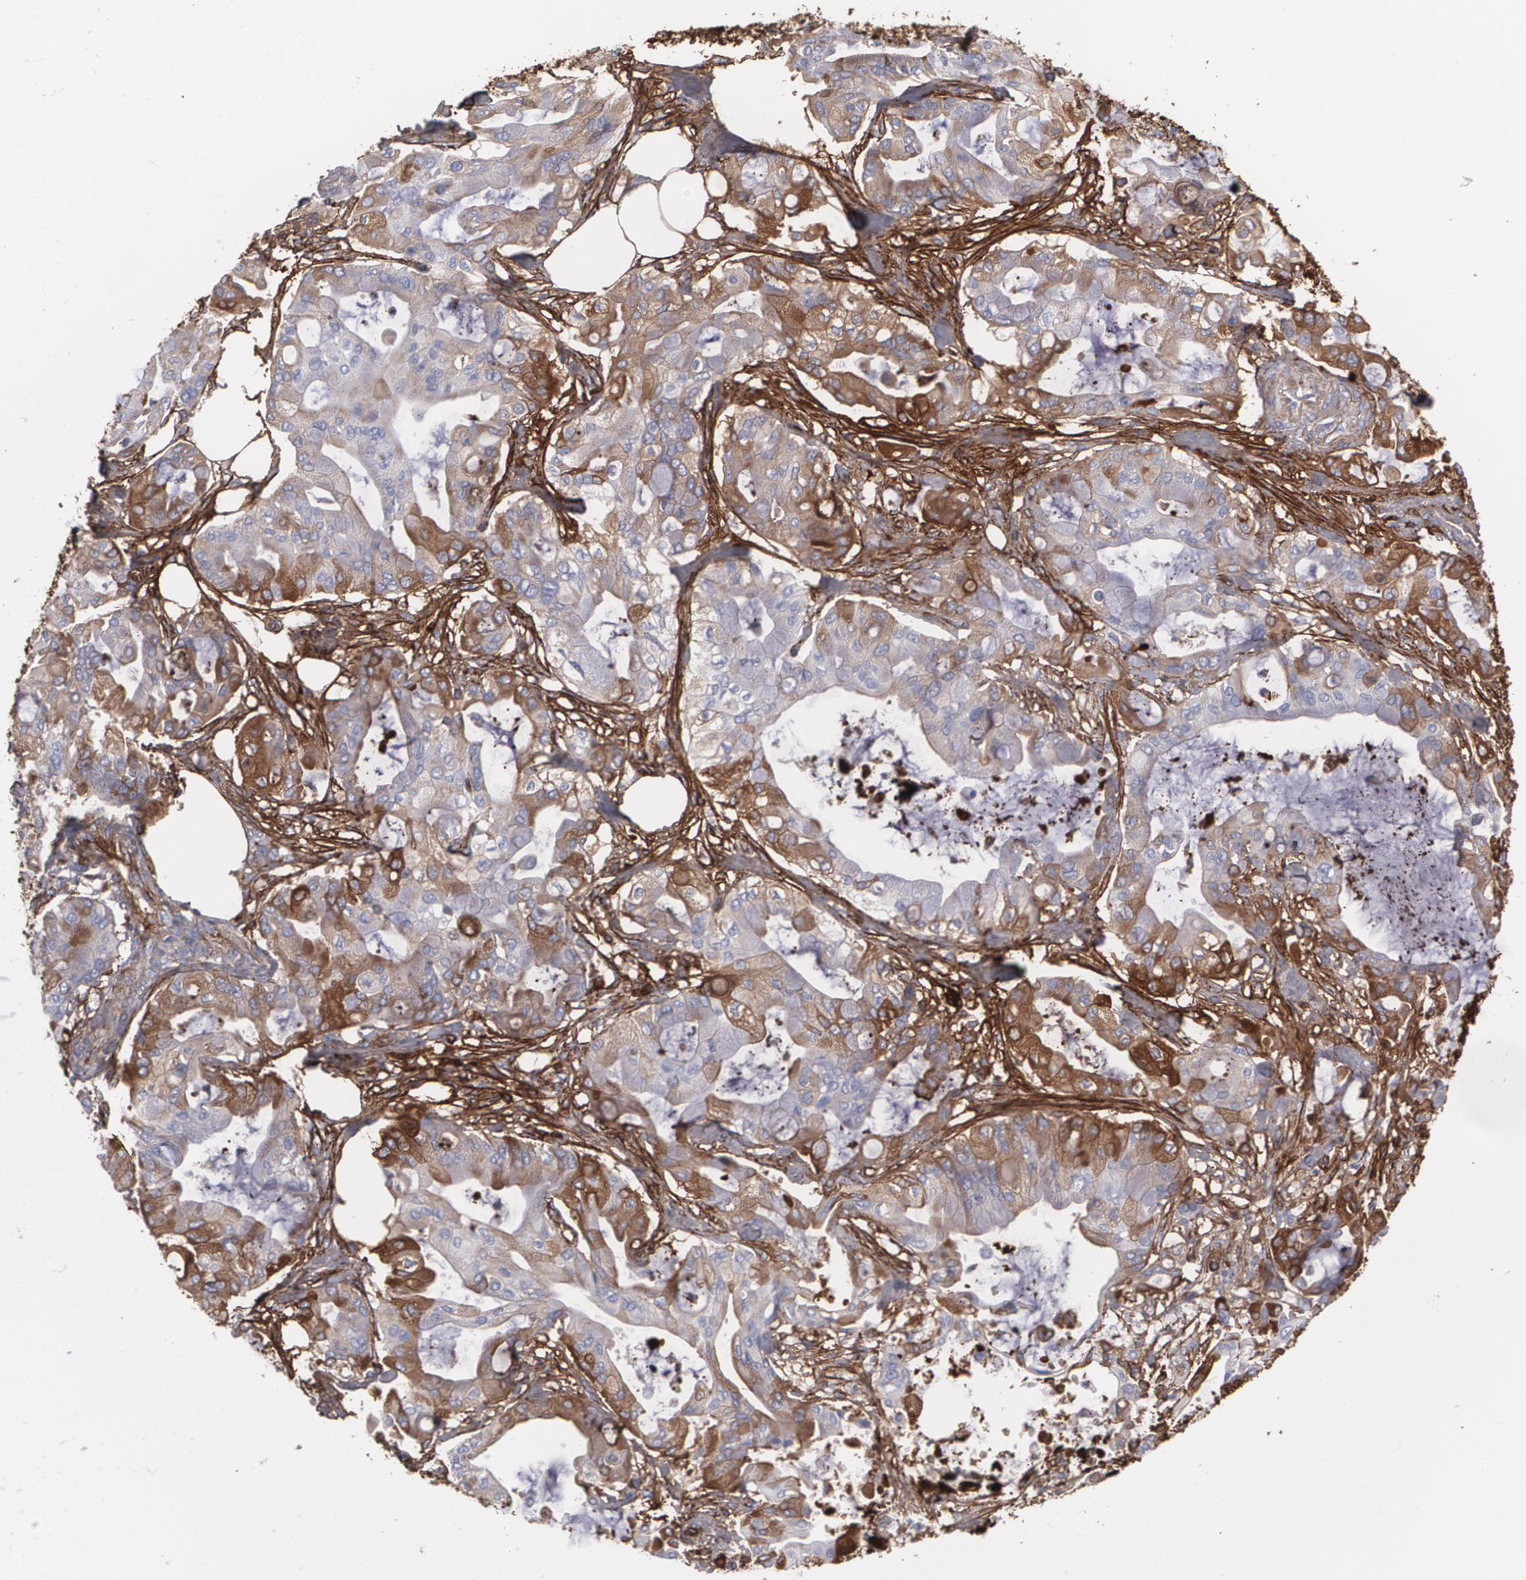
{"staining": {"intensity": "moderate", "quantity": ">75%", "location": "cytoplasmic/membranous"}, "tissue": "pancreatic cancer", "cell_type": "Tumor cells", "image_type": "cancer", "snomed": [{"axis": "morphology", "description": "Adenocarcinoma, NOS"}, {"axis": "morphology", "description": "Adenocarcinoma, metastatic, NOS"}, {"axis": "topography", "description": "Lymph node"}, {"axis": "topography", "description": "Pancreas"}, {"axis": "topography", "description": "Duodenum"}], "caption": "This is an image of immunohistochemistry staining of metastatic adenocarcinoma (pancreatic), which shows moderate staining in the cytoplasmic/membranous of tumor cells.", "gene": "FBLN1", "patient": {"sex": "female", "age": 64}}